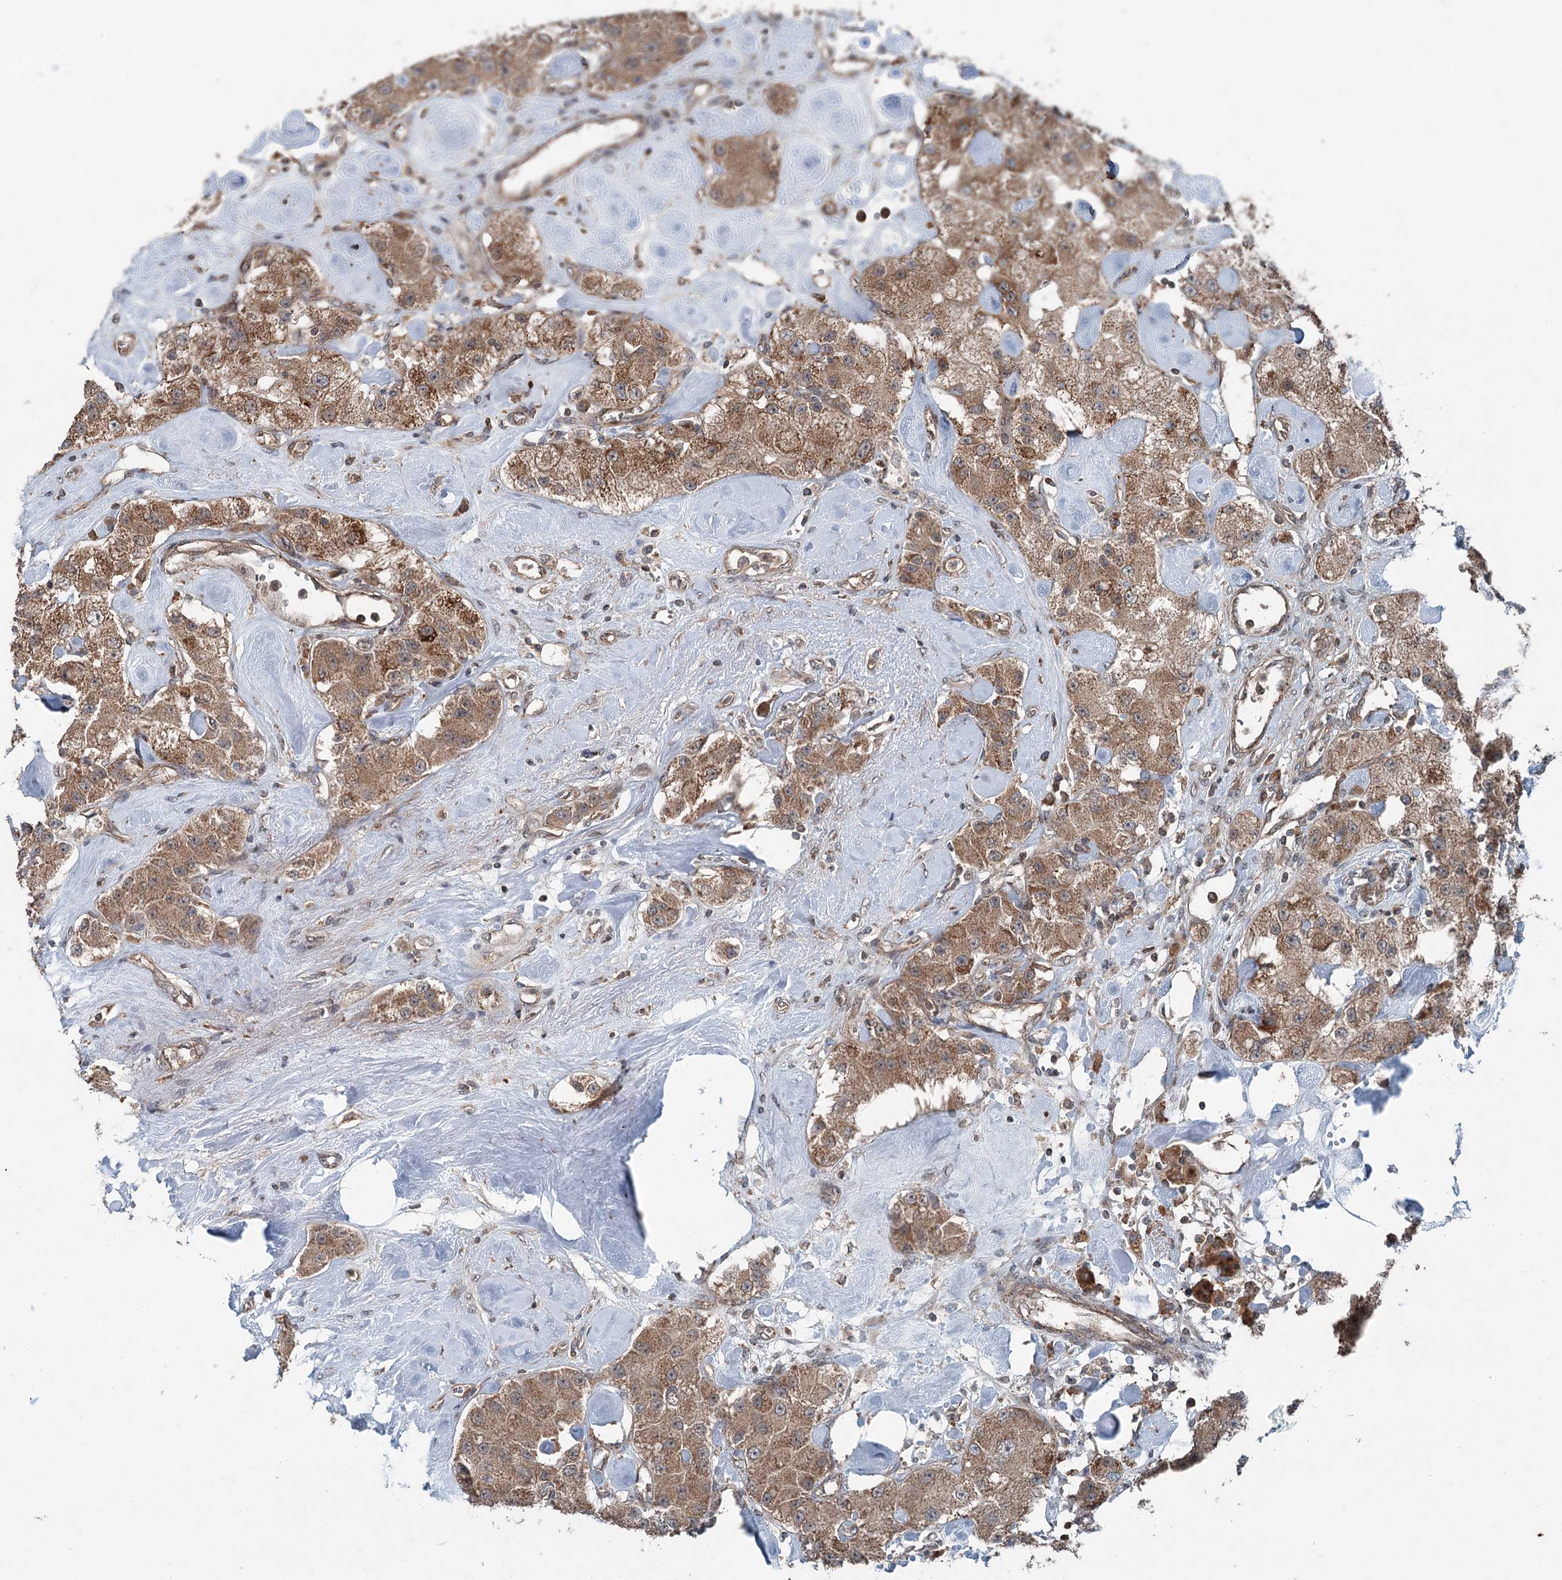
{"staining": {"intensity": "moderate", "quantity": ">75%", "location": "cytoplasmic/membranous"}, "tissue": "carcinoid", "cell_type": "Tumor cells", "image_type": "cancer", "snomed": [{"axis": "morphology", "description": "Carcinoid, malignant, NOS"}, {"axis": "topography", "description": "Pancreas"}], "caption": "Carcinoid stained with immunohistochemistry (IHC) displays moderate cytoplasmic/membranous expression in approximately >75% of tumor cells.", "gene": "SKIC3", "patient": {"sex": "male", "age": 41}}